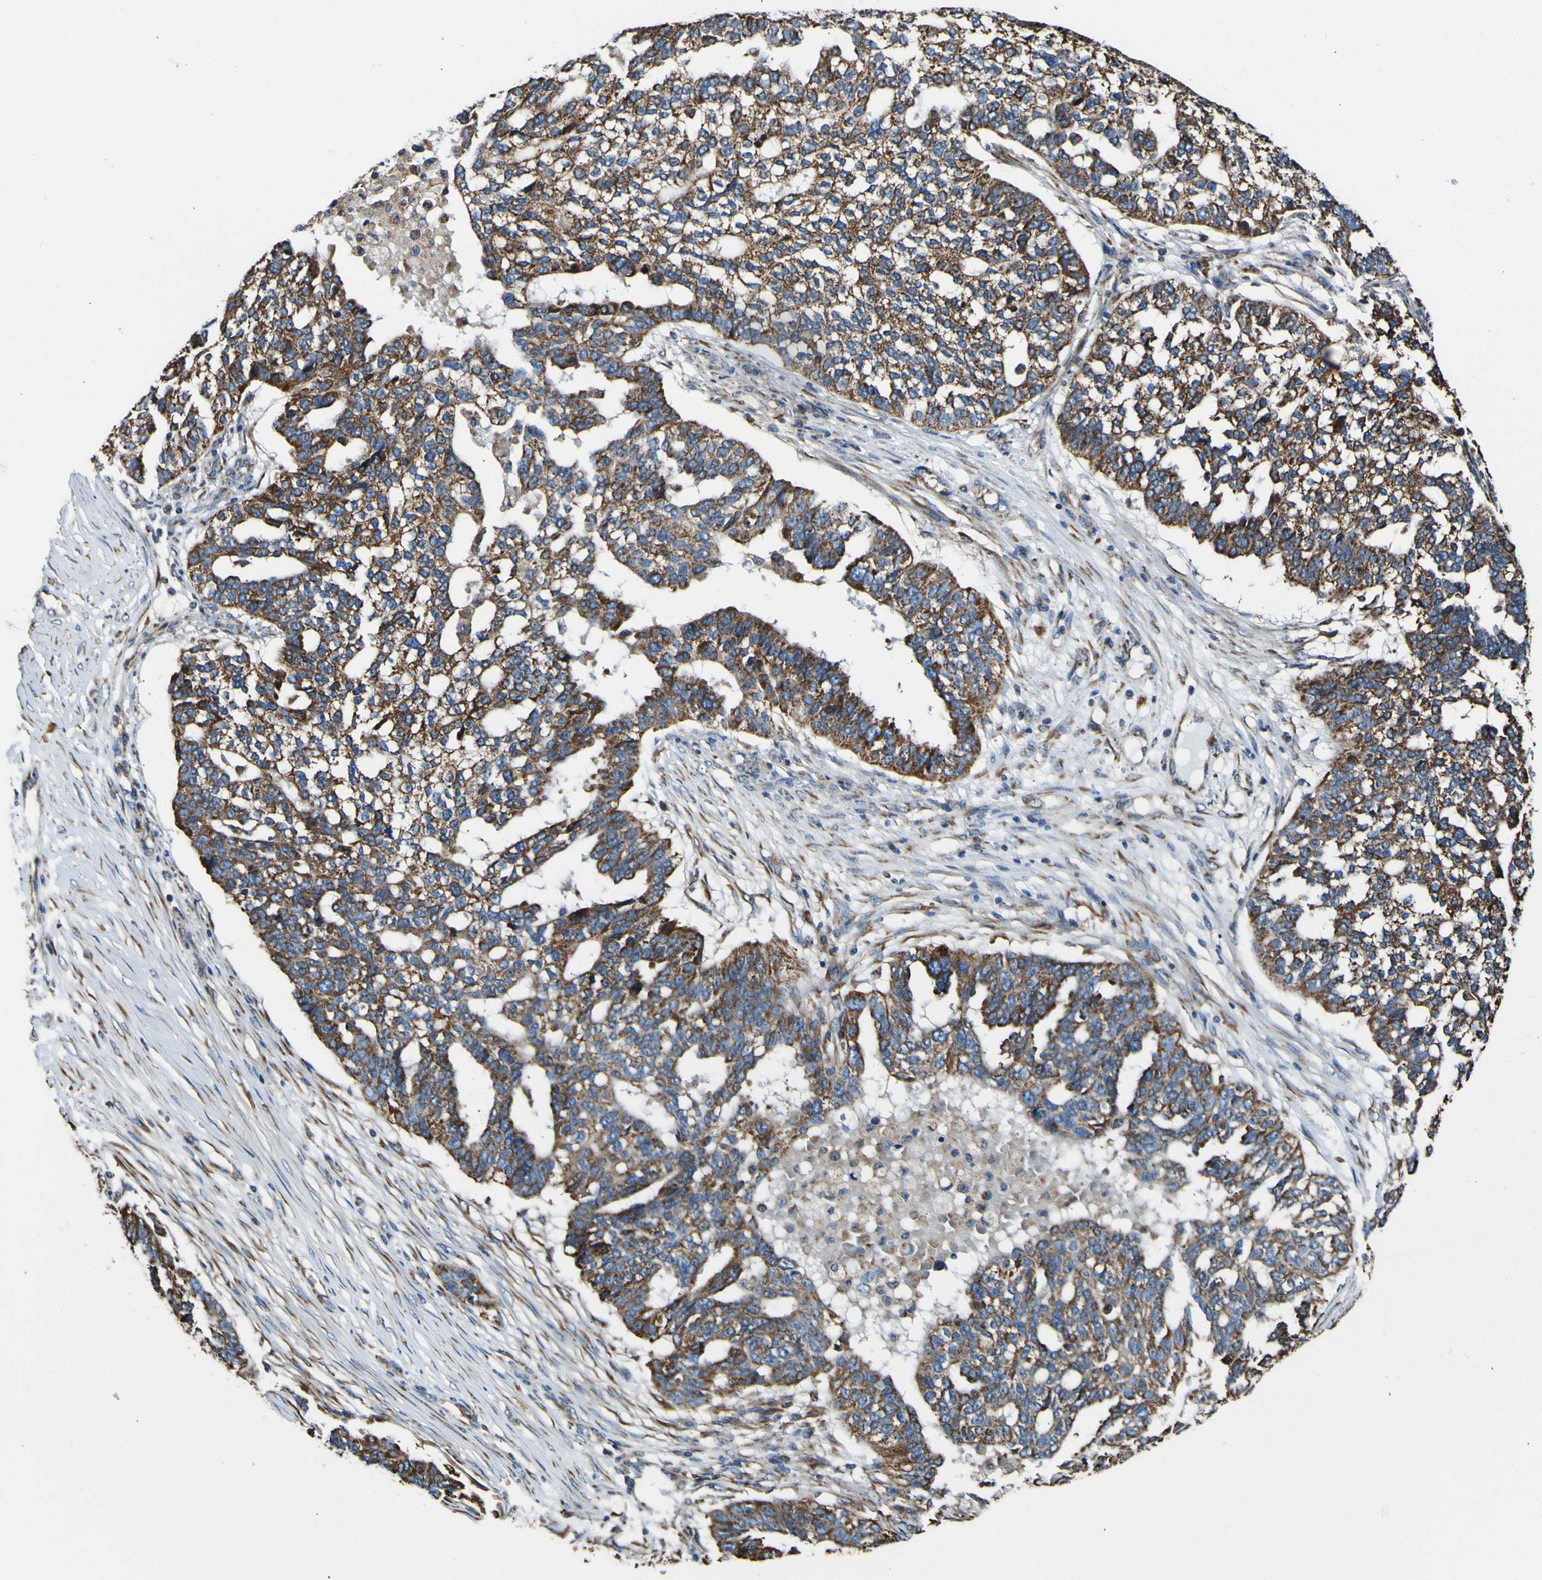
{"staining": {"intensity": "moderate", "quantity": ">75%", "location": "cytoplasmic/membranous"}, "tissue": "ovarian cancer", "cell_type": "Tumor cells", "image_type": "cancer", "snomed": [{"axis": "morphology", "description": "Cystadenocarcinoma, serous, NOS"}, {"axis": "topography", "description": "Ovary"}], "caption": "DAB (3,3'-diaminobenzidine) immunohistochemical staining of ovarian serous cystadenocarcinoma shows moderate cytoplasmic/membranous protein positivity in approximately >75% of tumor cells.", "gene": "INPP5A", "patient": {"sex": "female", "age": 59}}